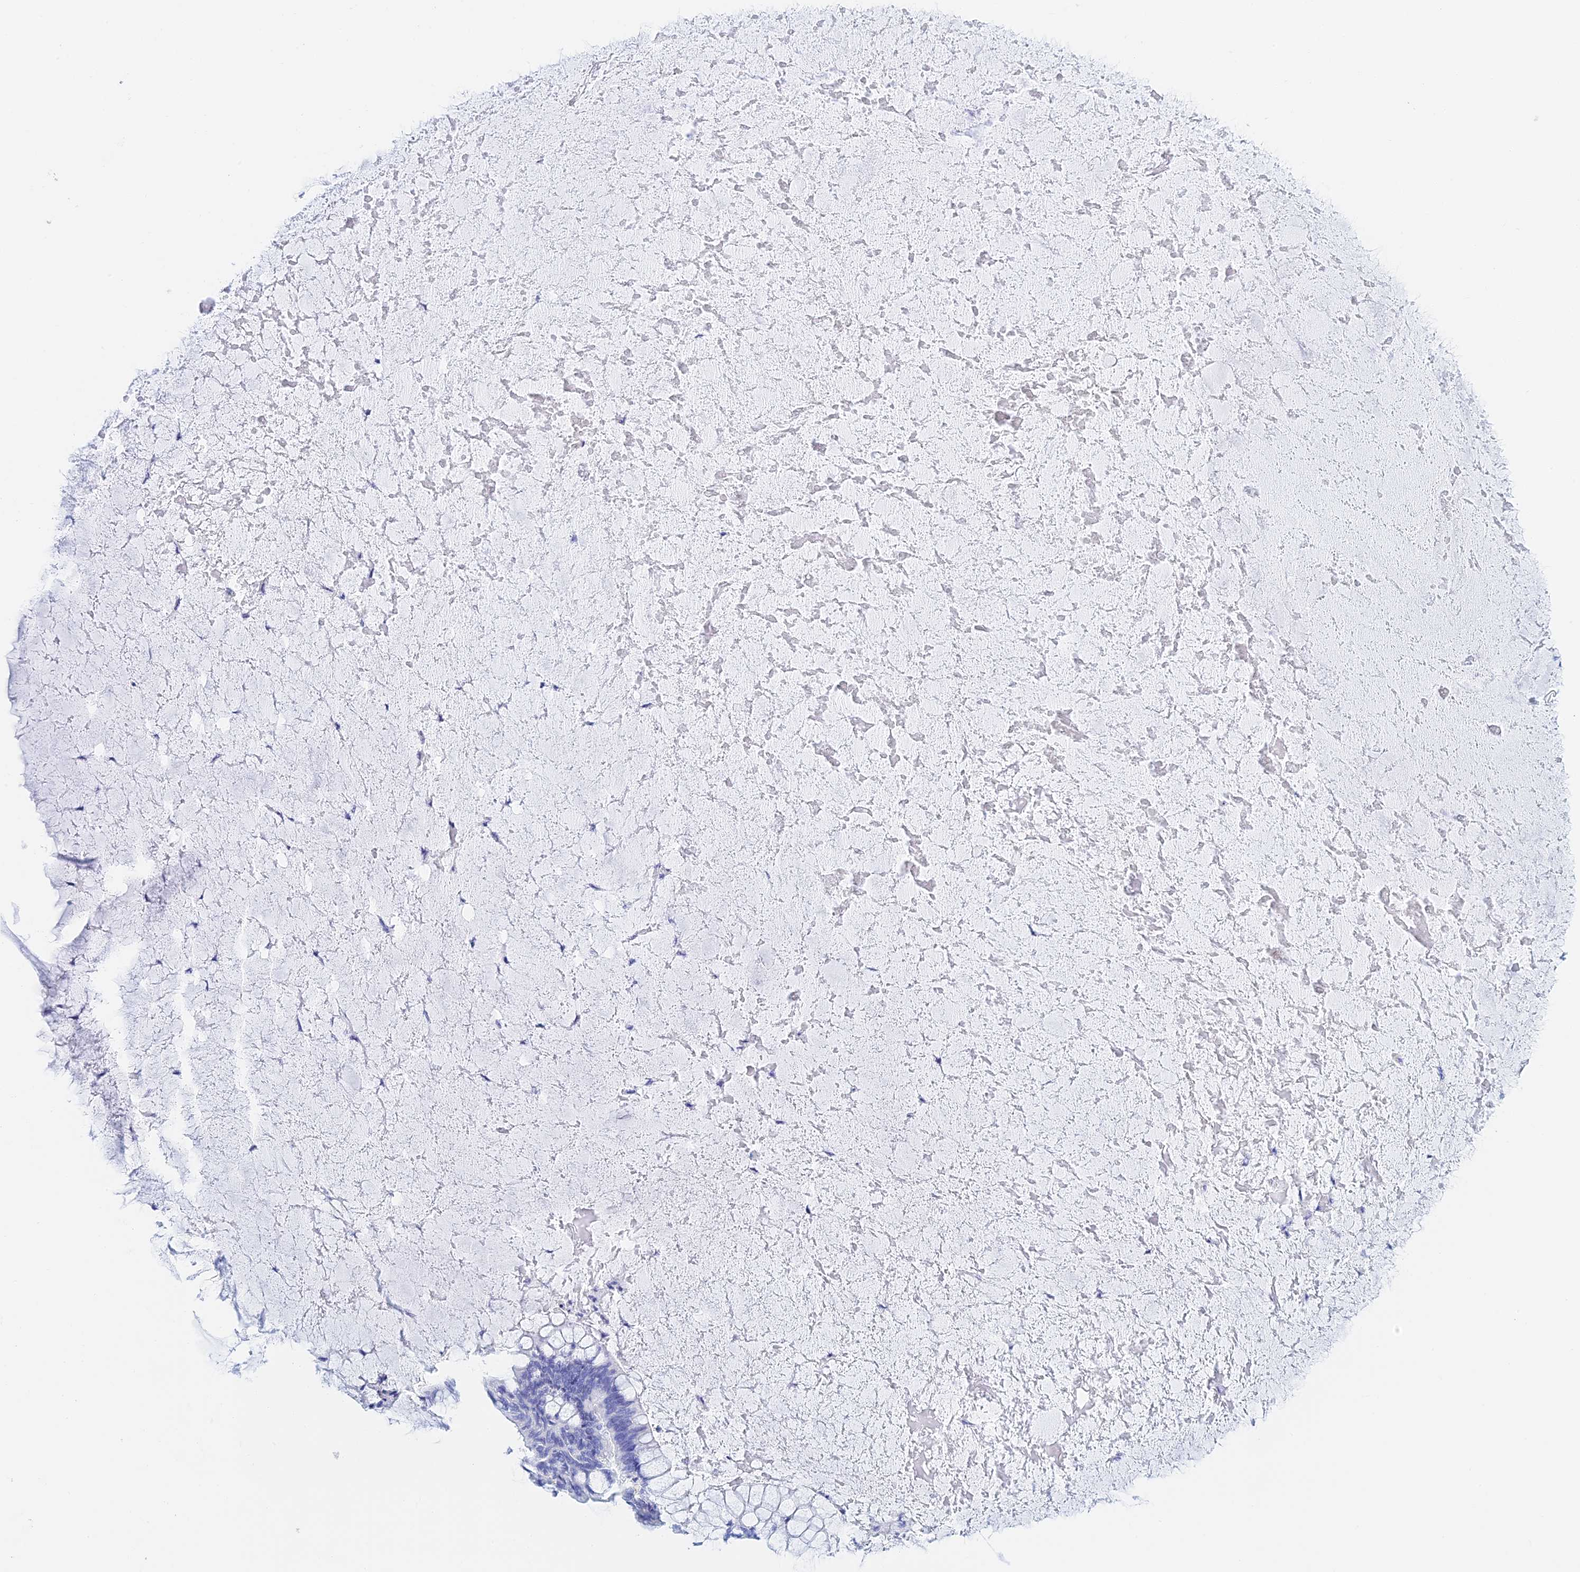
{"staining": {"intensity": "negative", "quantity": "none", "location": "none"}, "tissue": "ovarian cancer", "cell_type": "Tumor cells", "image_type": "cancer", "snomed": [{"axis": "morphology", "description": "Cystadenocarcinoma, mucinous, NOS"}, {"axis": "topography", "description": "Ovary"}], "caption": "IHC histopathology image of human ovarian cancer (mucinous cystadenocarcinoma) stained for a protein (brown), which demonstrates no expression in tumor cells.", "gene": "CRIP2", "patient": {"sex": "female", "age": 61}}